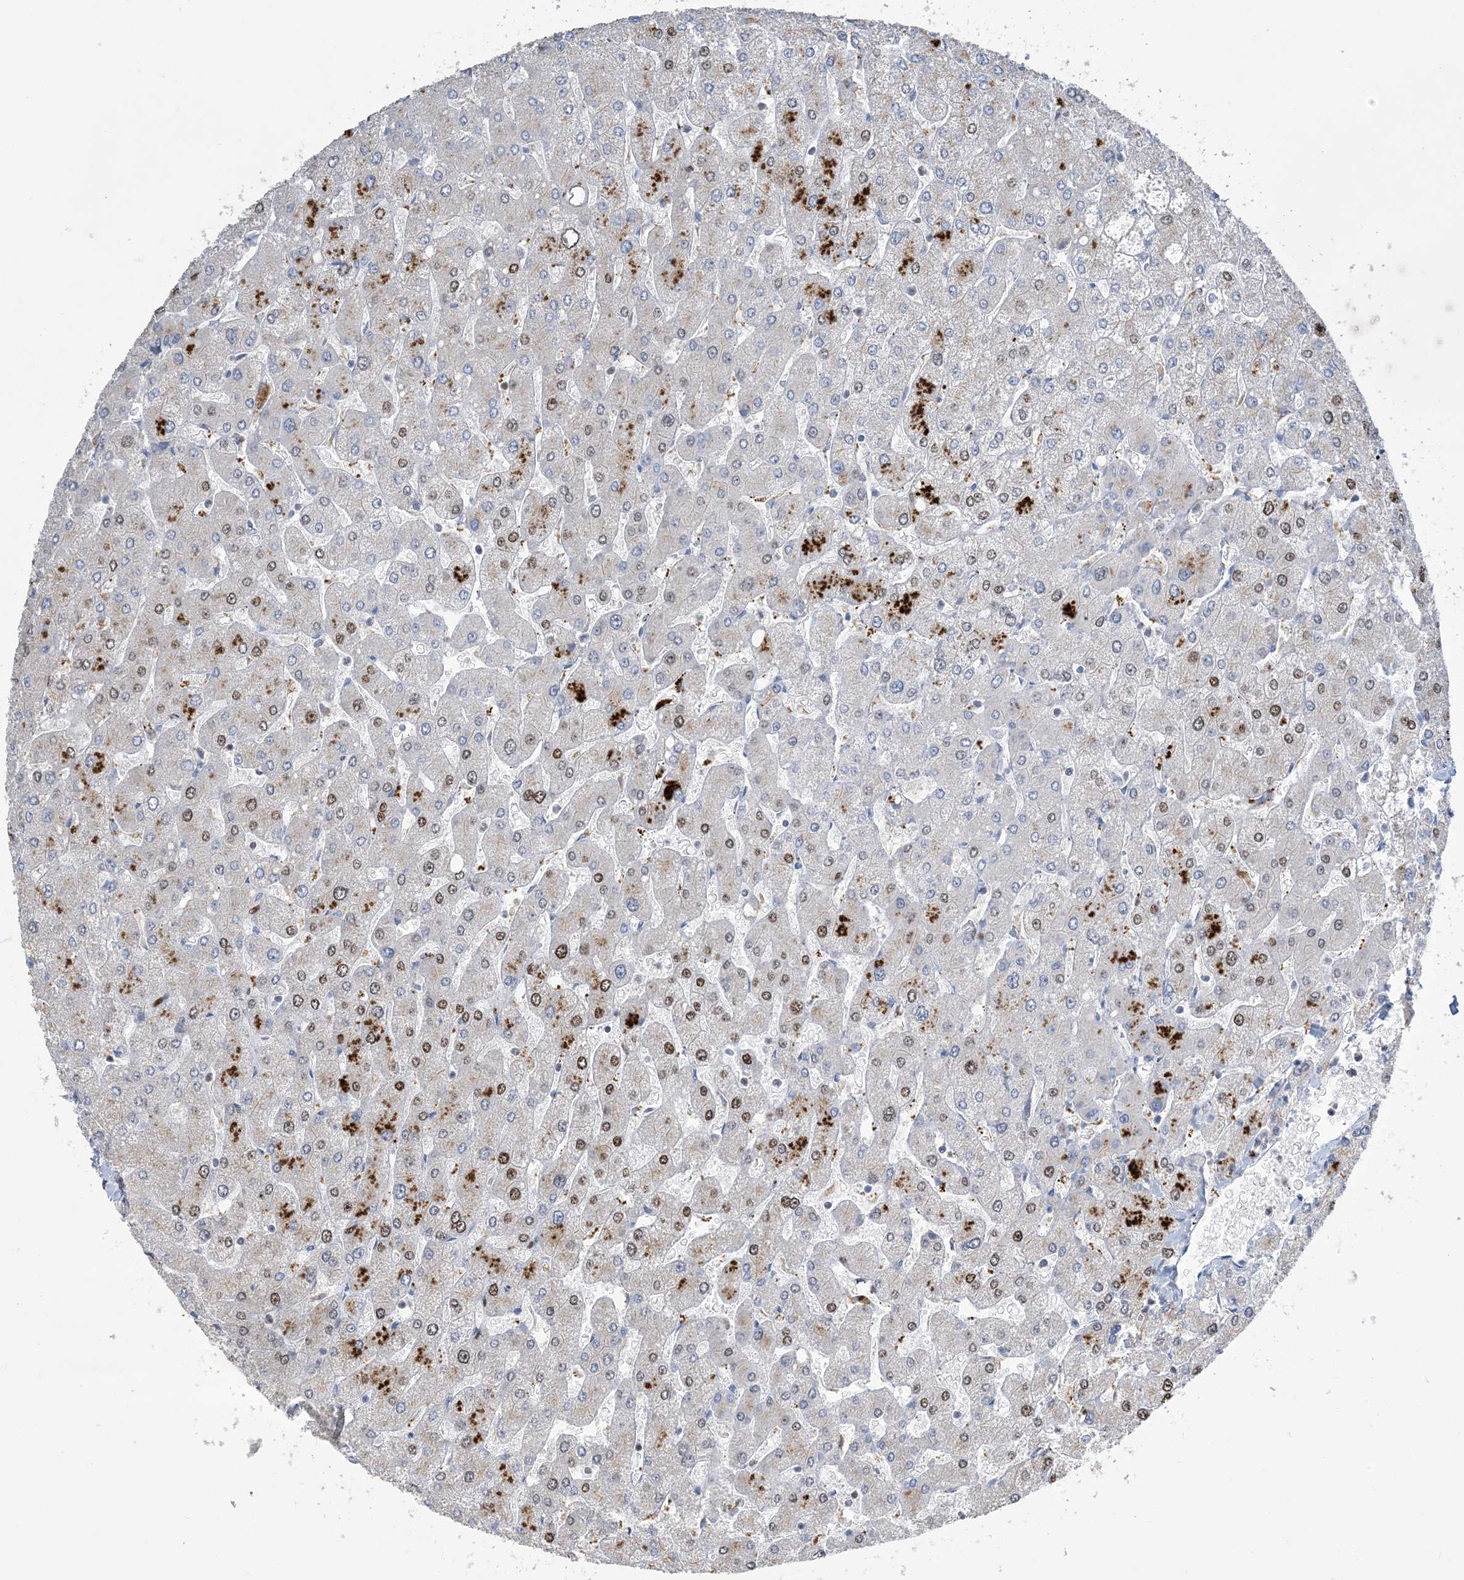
{"staining": {"intensity": "moderate", "quantity": ">75%", "location": "nuclear"}, "tissue": "liver", "cell_type": "Cholangiocytes", "image_type": "normal", "snomed": [{"axis": "morphology", "description": "Normal tissue, NOS"}, {"axis": "topography", "description": "Liver"}], "caption": "A brown stain highlights moderate nuclear expression of a protein in cholangiocytes of unremarkable liver.", "gene": "SLC25A53", "patient": {"sex": "male", "age": 55}}